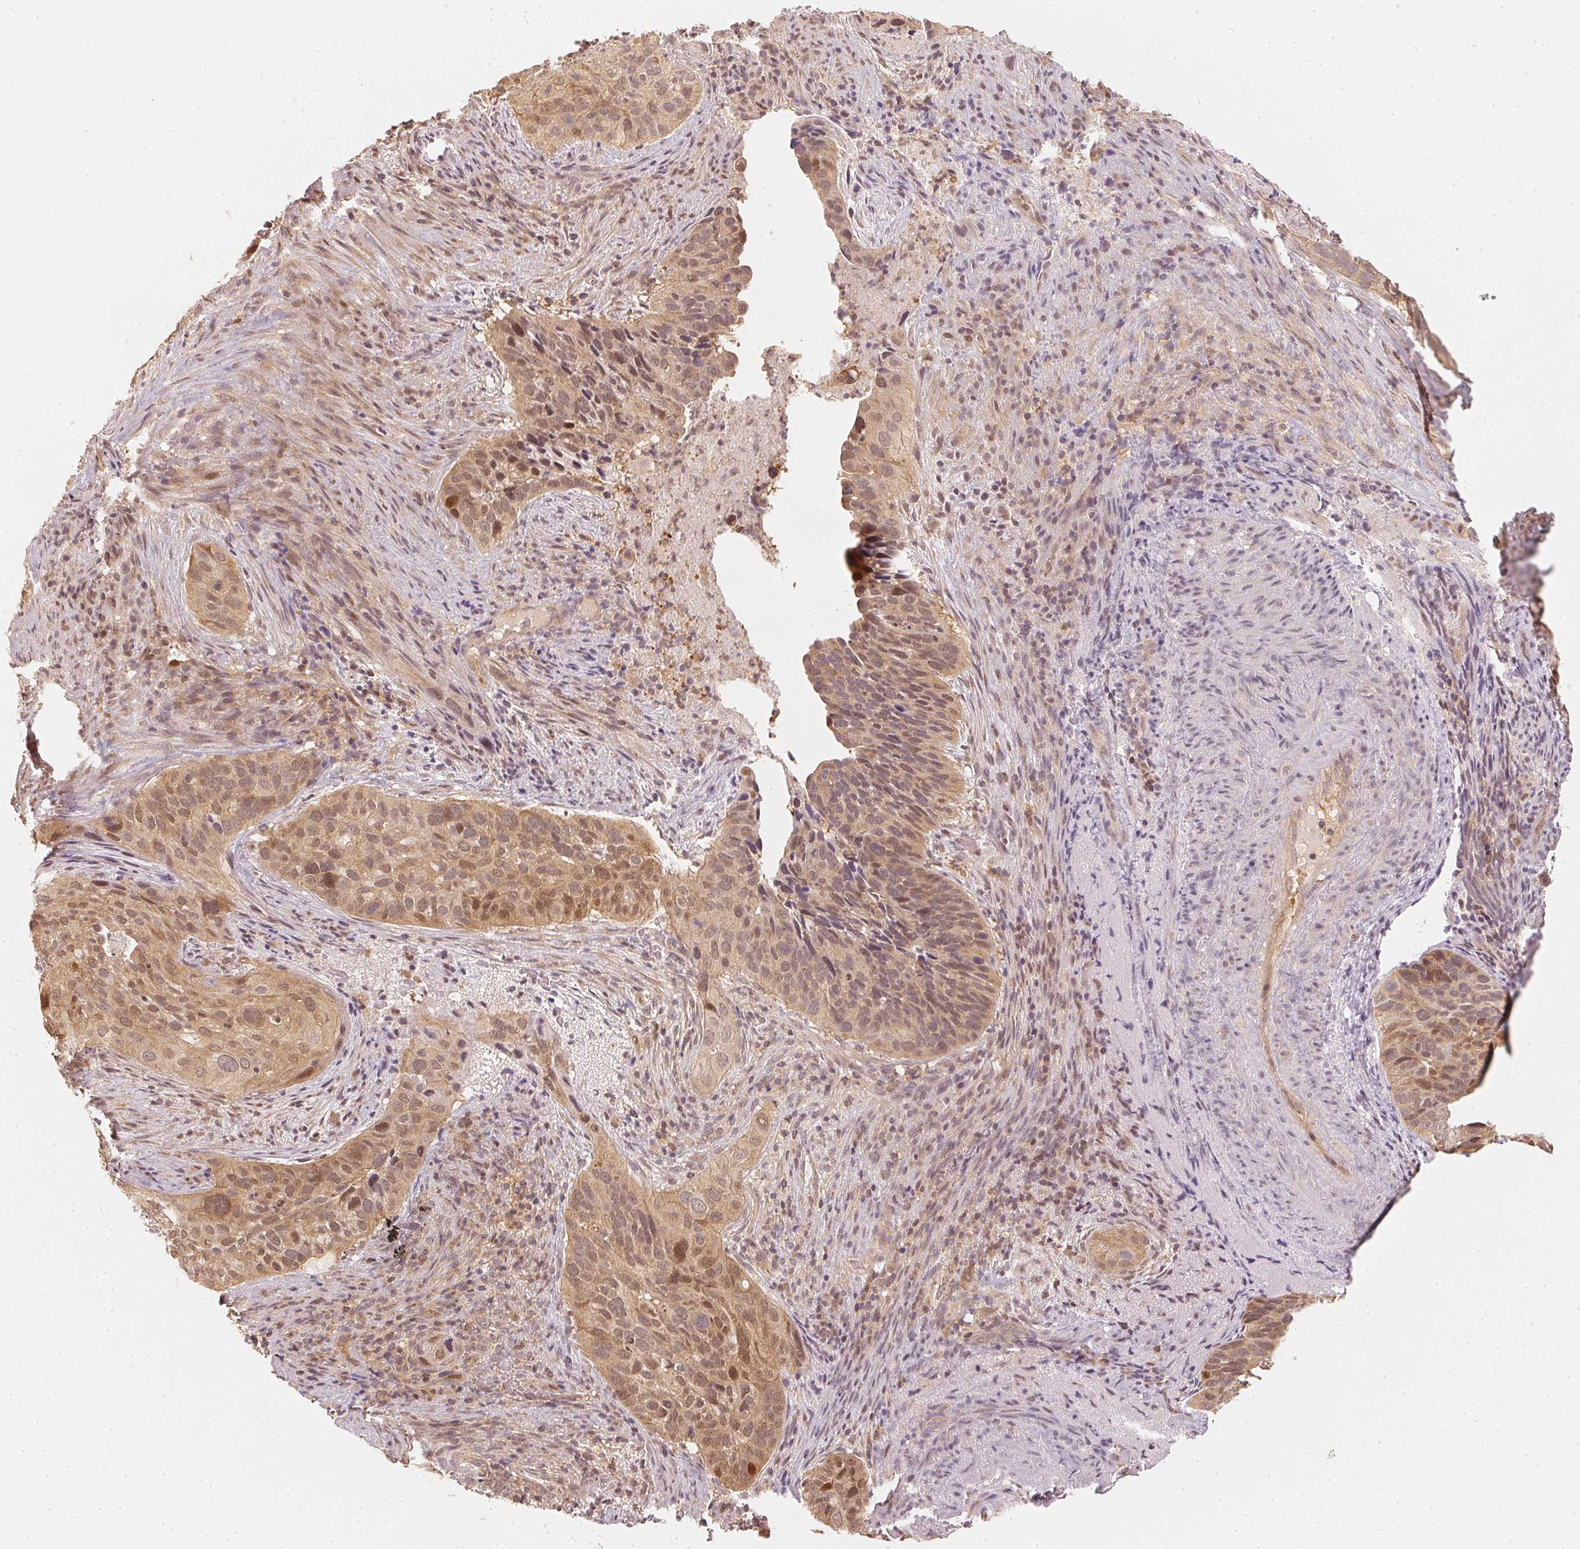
{"staining": {"intensity": "moderate", "quantity": ">75%", "location": "cytoplasmic/membranous,nuclear"}, "tissue": "cervical cancer", "cell_type": "Tumor cells", "image_type": "cancer", "snomed": [{"axis": "morphology", "description": "Squamous cell carcinoma, NOS"}, {"axis": "topography", "description": "Cervix"}], "caption": "A photomicrograph showing moderate cytoplasmic/membranous and nuclear staining in approximately >75% of tumor cells in cervical cancer (squamous cell carcinoma), as visualized by brown immunohistochemical staining.", "gene": "UBE2L3", "patient": {"sex": "female", "age": 38}}